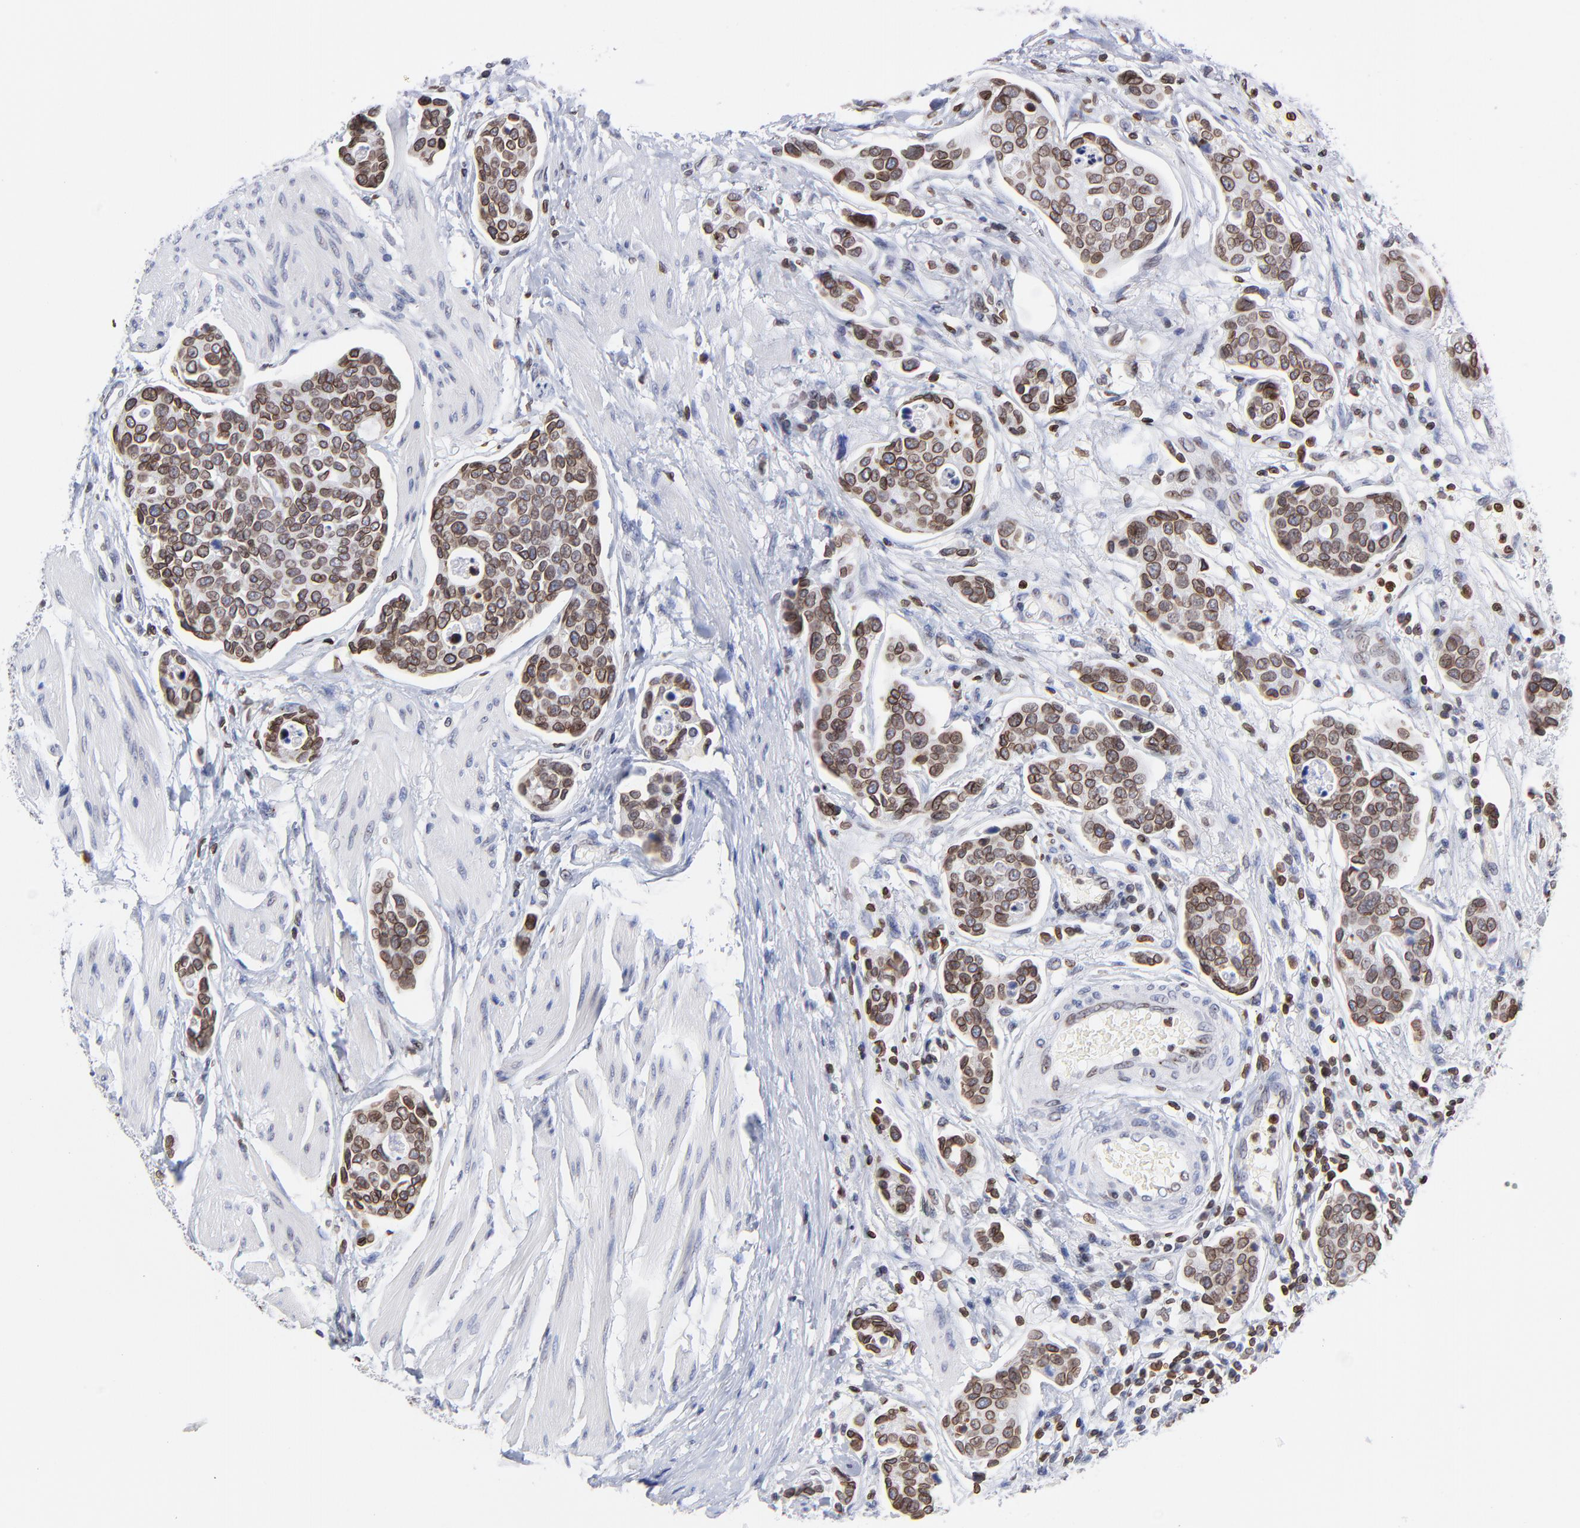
{"staining": {"intensity": "strong", "quantity": ">75%", "location": "cytoplasmic/membranous,nuclear"}, "tissue": "urothelial cancer", "cell_type": "Tumor cells", "image_type": "cancer", "snomed": [{"axis": "morphology", "description": "Urothelial carcinoma, High grade"}, {"axis": "topography", "description": "Urinary bladder"}], "caption": "Protein expression analysis of human urothelial cancer reveals strong cytoplasmic/membranous and nuclear staining in approximately >75% of tumor cells. (Stains: DAB (3,3'-diaminobenzidine) in brown, nuclei in blue, Microscopy: brightfield microscopy at high magnification).", "gene": "THAP7", "patient": {"sex": "male", "age": 78}}